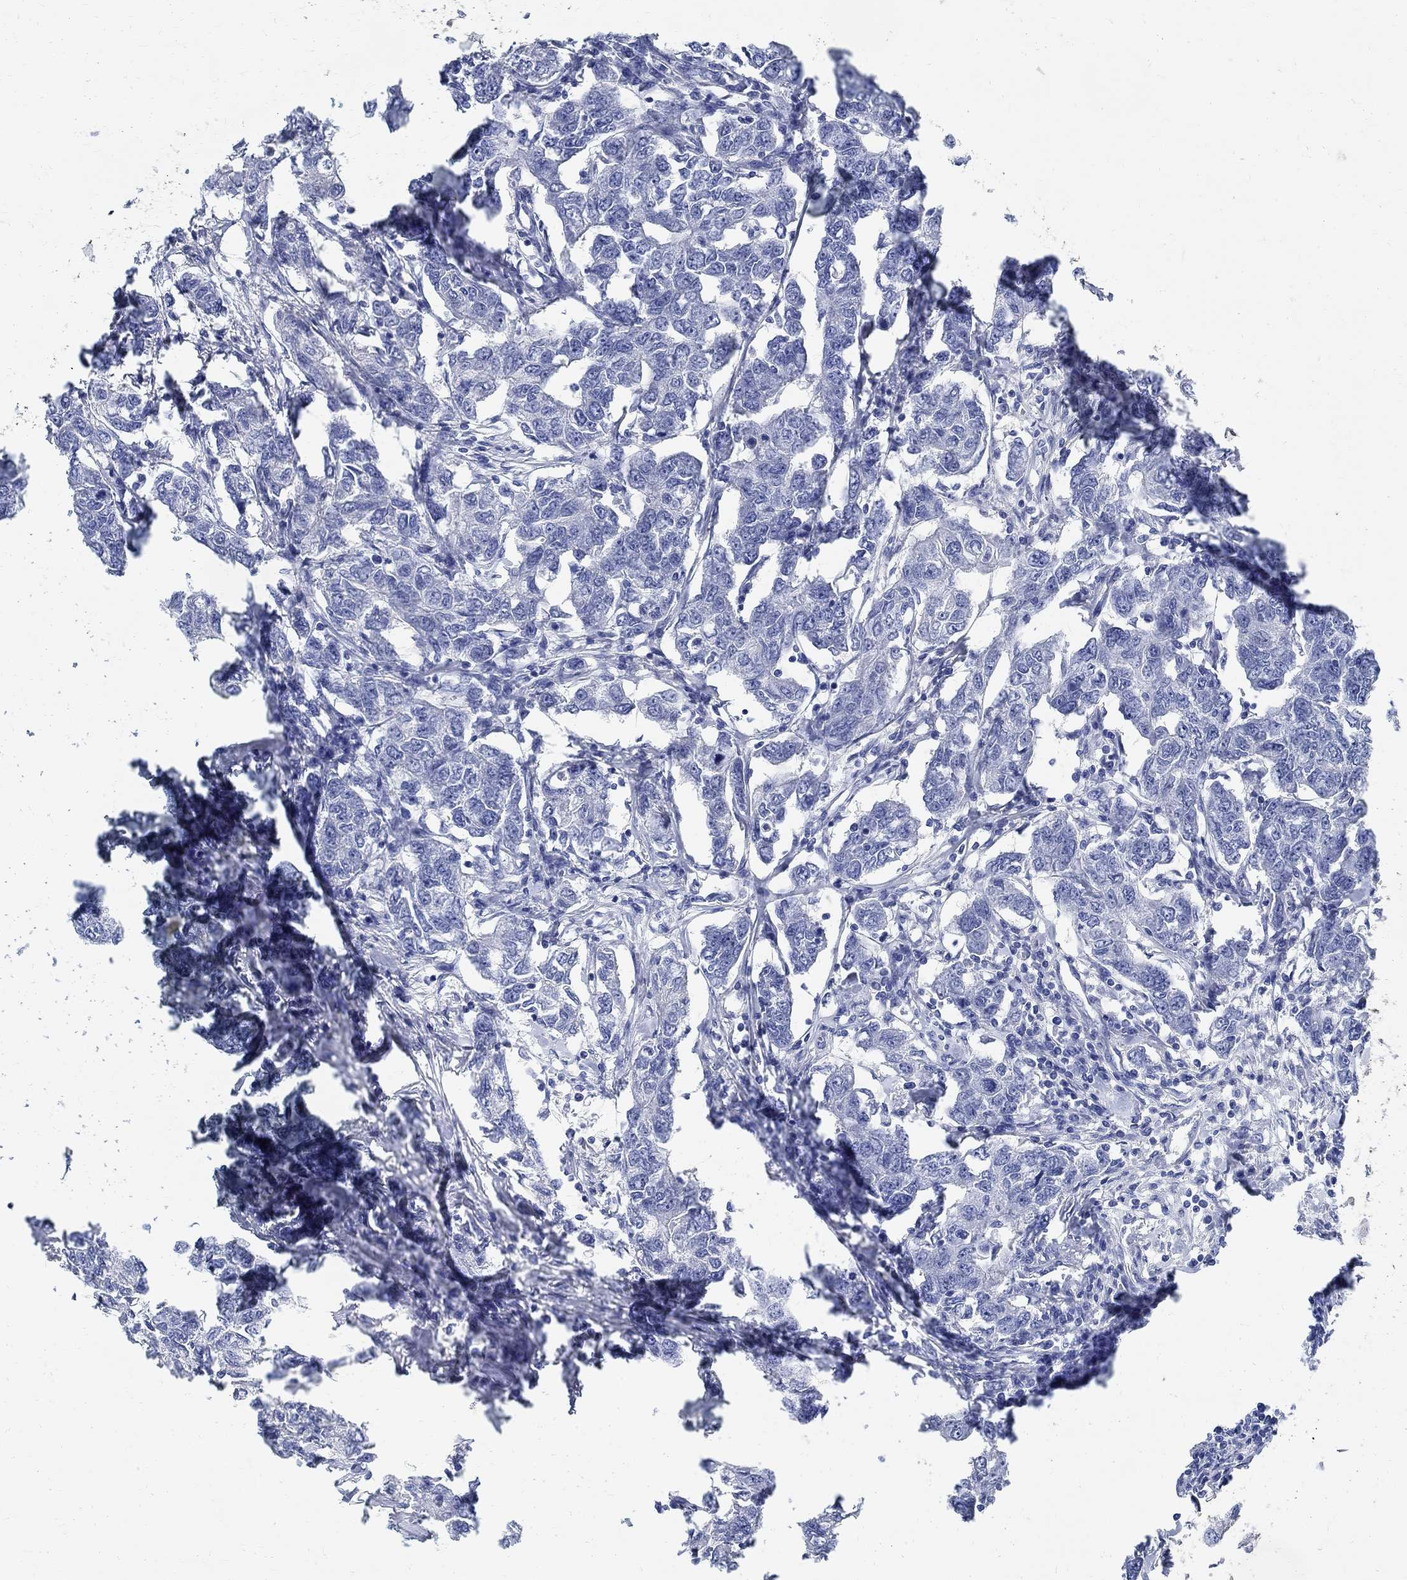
{"staining": {"intensity": "negative", "quantity": "none", "location": "none"}, "tissue": "breast cancer", "cell_type": "Tumor cells", "image_type": "cancer", "snomed": [{"axis": "morphology", "description": "Duct carcinoma"}, {"axis": "topography", "description": "Breast"}], "caption": "This is a histopathology image of immunohistochemistry staining of invasive ductal carcinoma (breast), which shows no positivity in tumor cells.", "gene": "PRX", "patient": {"sex": "female", "age": 88}}